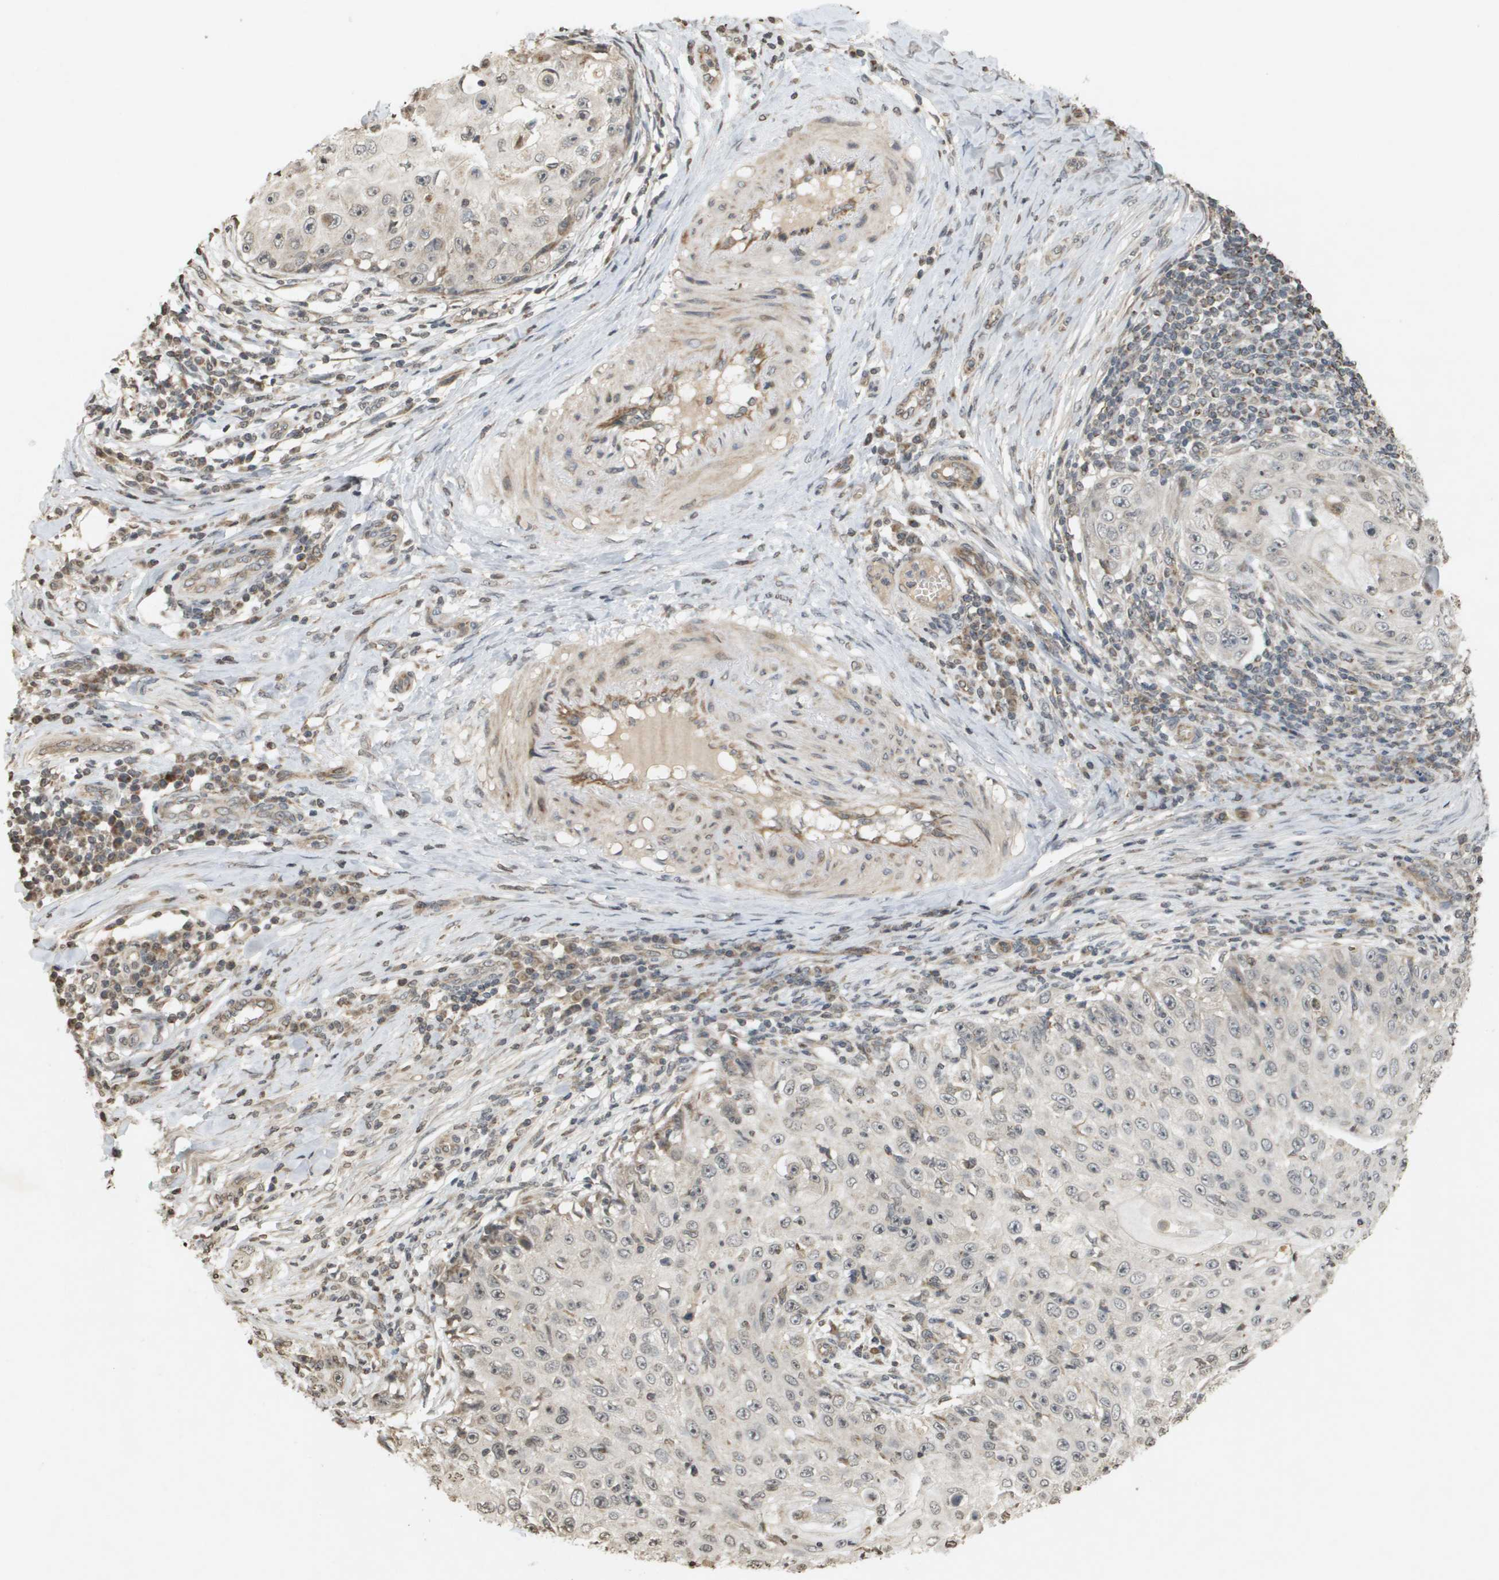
{"staining": {"intensity": "negative", "quantity": "none", "location": "none"}, "tissue": "skin cancer", "cell_type": "Tumor cells", "image_type": "cancer", "snomed": [{"axis": "morphology", "description": "Squamous cell carcinoma, NOS"}, {"axis": "topography", "description": "Skin"}], "caption": "This is an immunohistochemistry image of human skin cancer. There is no staining in tumor cells.", "gene": "RAB21", "patient": {"sex": "male", "age": 86}}